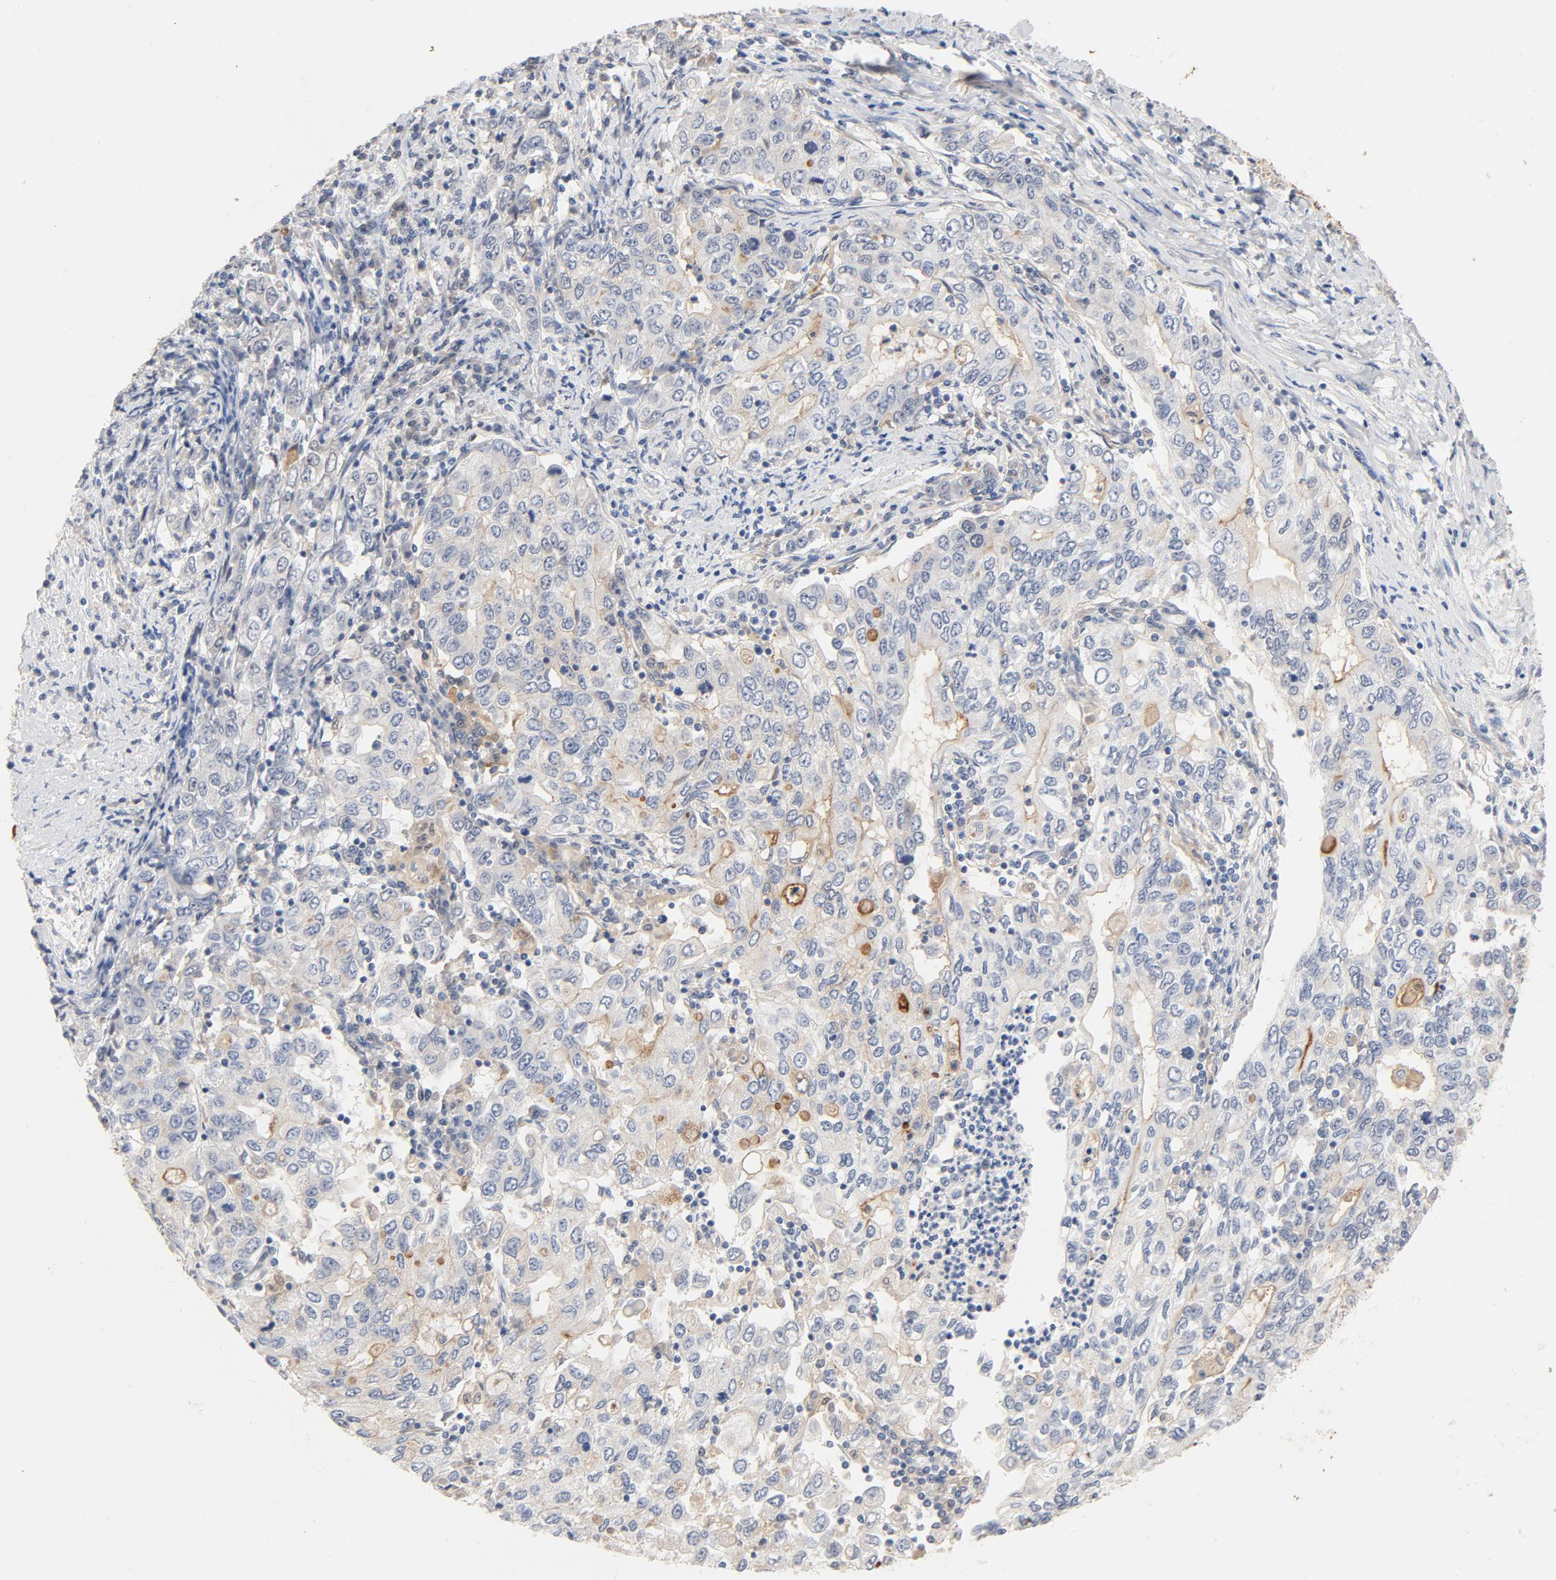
{"staining": {"intensity": "weak", "quantity": "25%-75%", "location": "cytoplasmic/membranous"}, "tissue": "stomach cancer", "cell_type": "Tumor cells", "image_type": "cancer", "snomed": [{"axis": "morphology", "description": "Adenocarcinoma, NOS"}, {"axis": "topography", "description": "Stomach, lower"}], "caption": "Stomach adenocarcinoma stained for a protein (brown) displays weak cytoplasmic/membranous positive positivity in approximately 25%-75% of tumor cells.", "gene": "STAT1", "patient": {"sex": "female", "age": 72}}